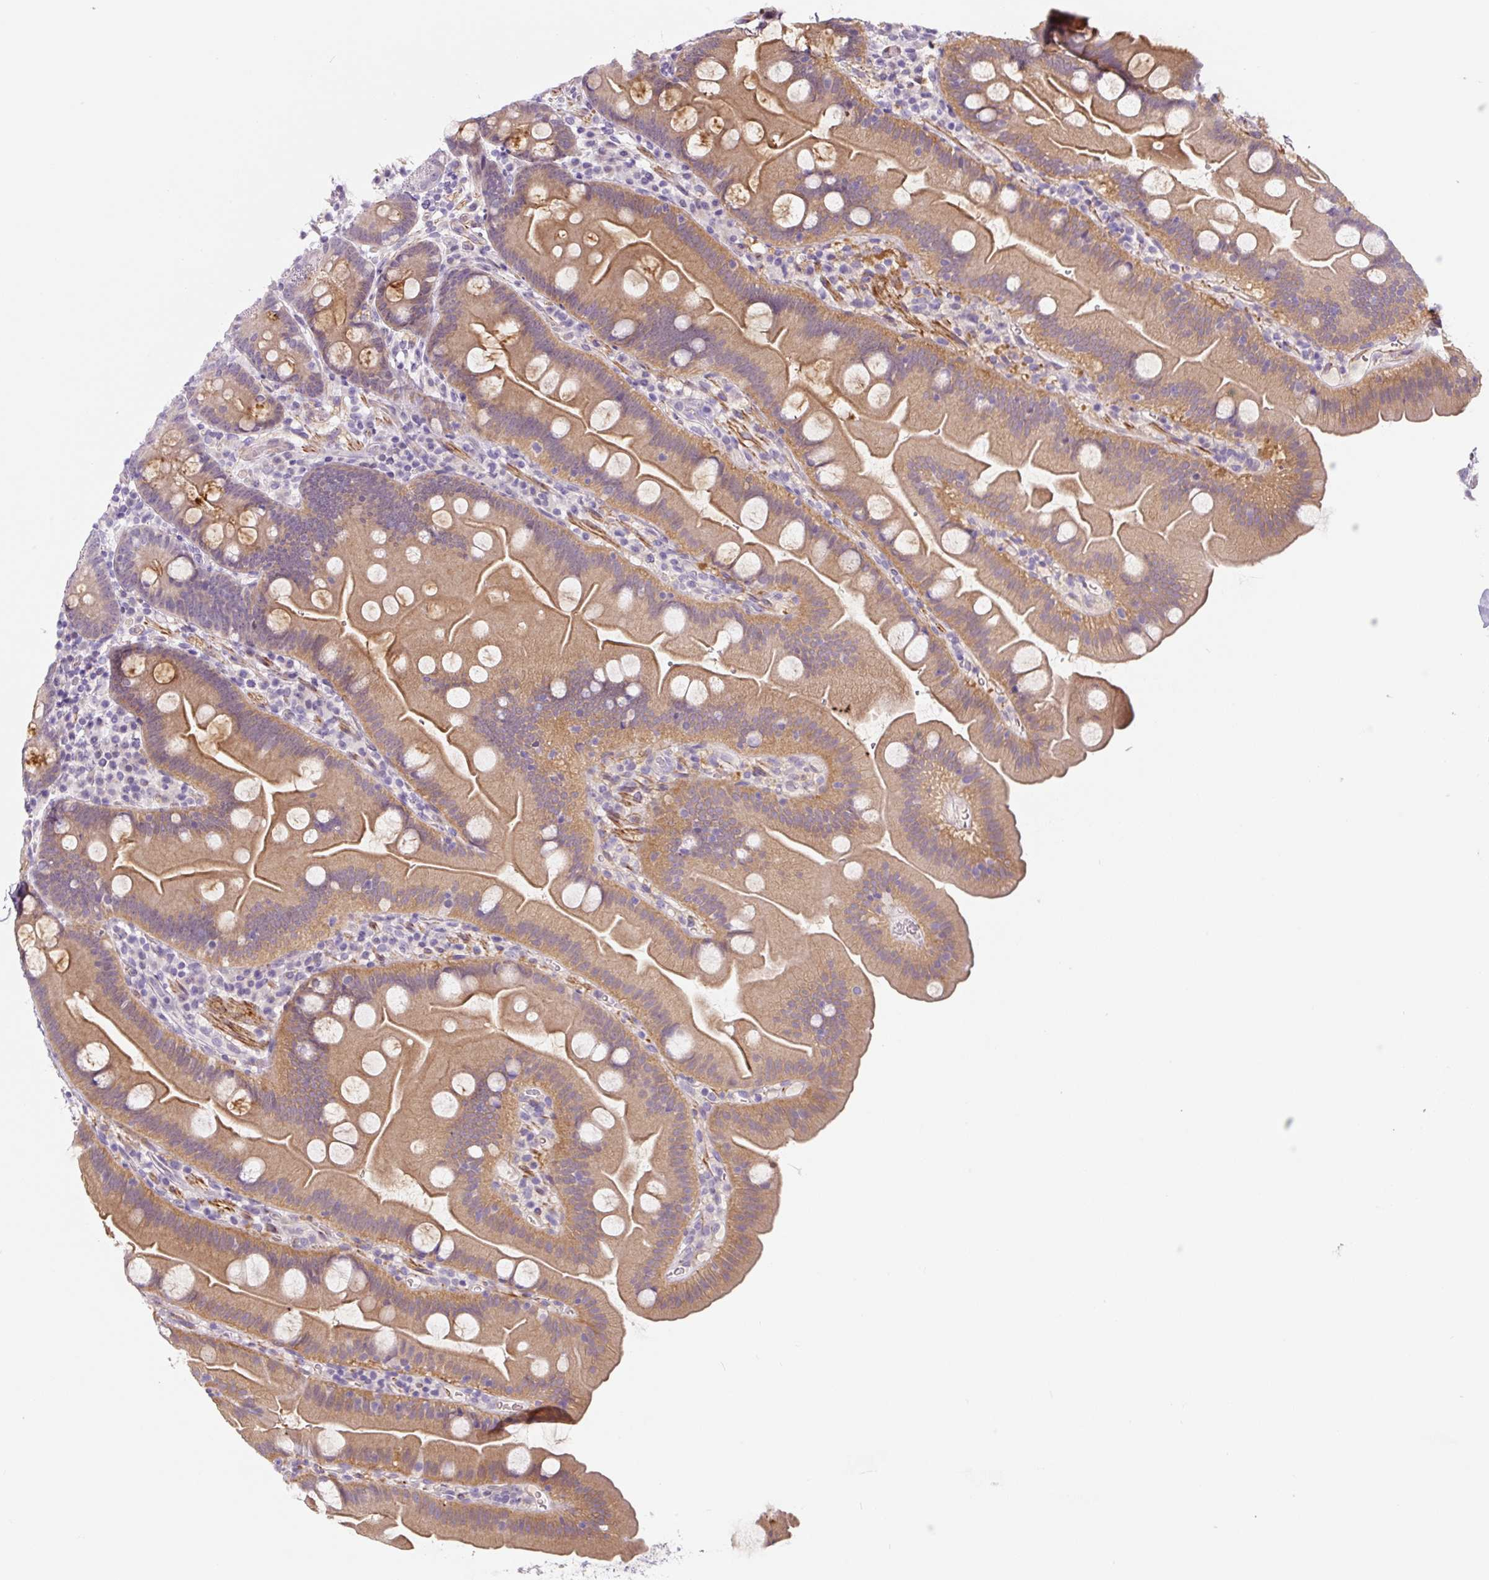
{"staining": {"intensity": "moderate", "quantity": ">75%", "location": "cytoplasmic/membranous"}, "tissue": "small intestine", "cell_type": "Glandular cells", "image_type": "normal", "snomed": [{"axis": "morphology", "description": "Normal tissue, NOS"}, {"axis": "topography", "description": "Small intestine"}], "caption": "Immunohistochemistry image of benign small intestine stained for a protein (brown), which demonstrates medium levels of moderate cytoplasmic/membranous staining in about >75% of glandular cells.", "gene": "CCL25", "patient": {"sex": "female", "age": 68}}